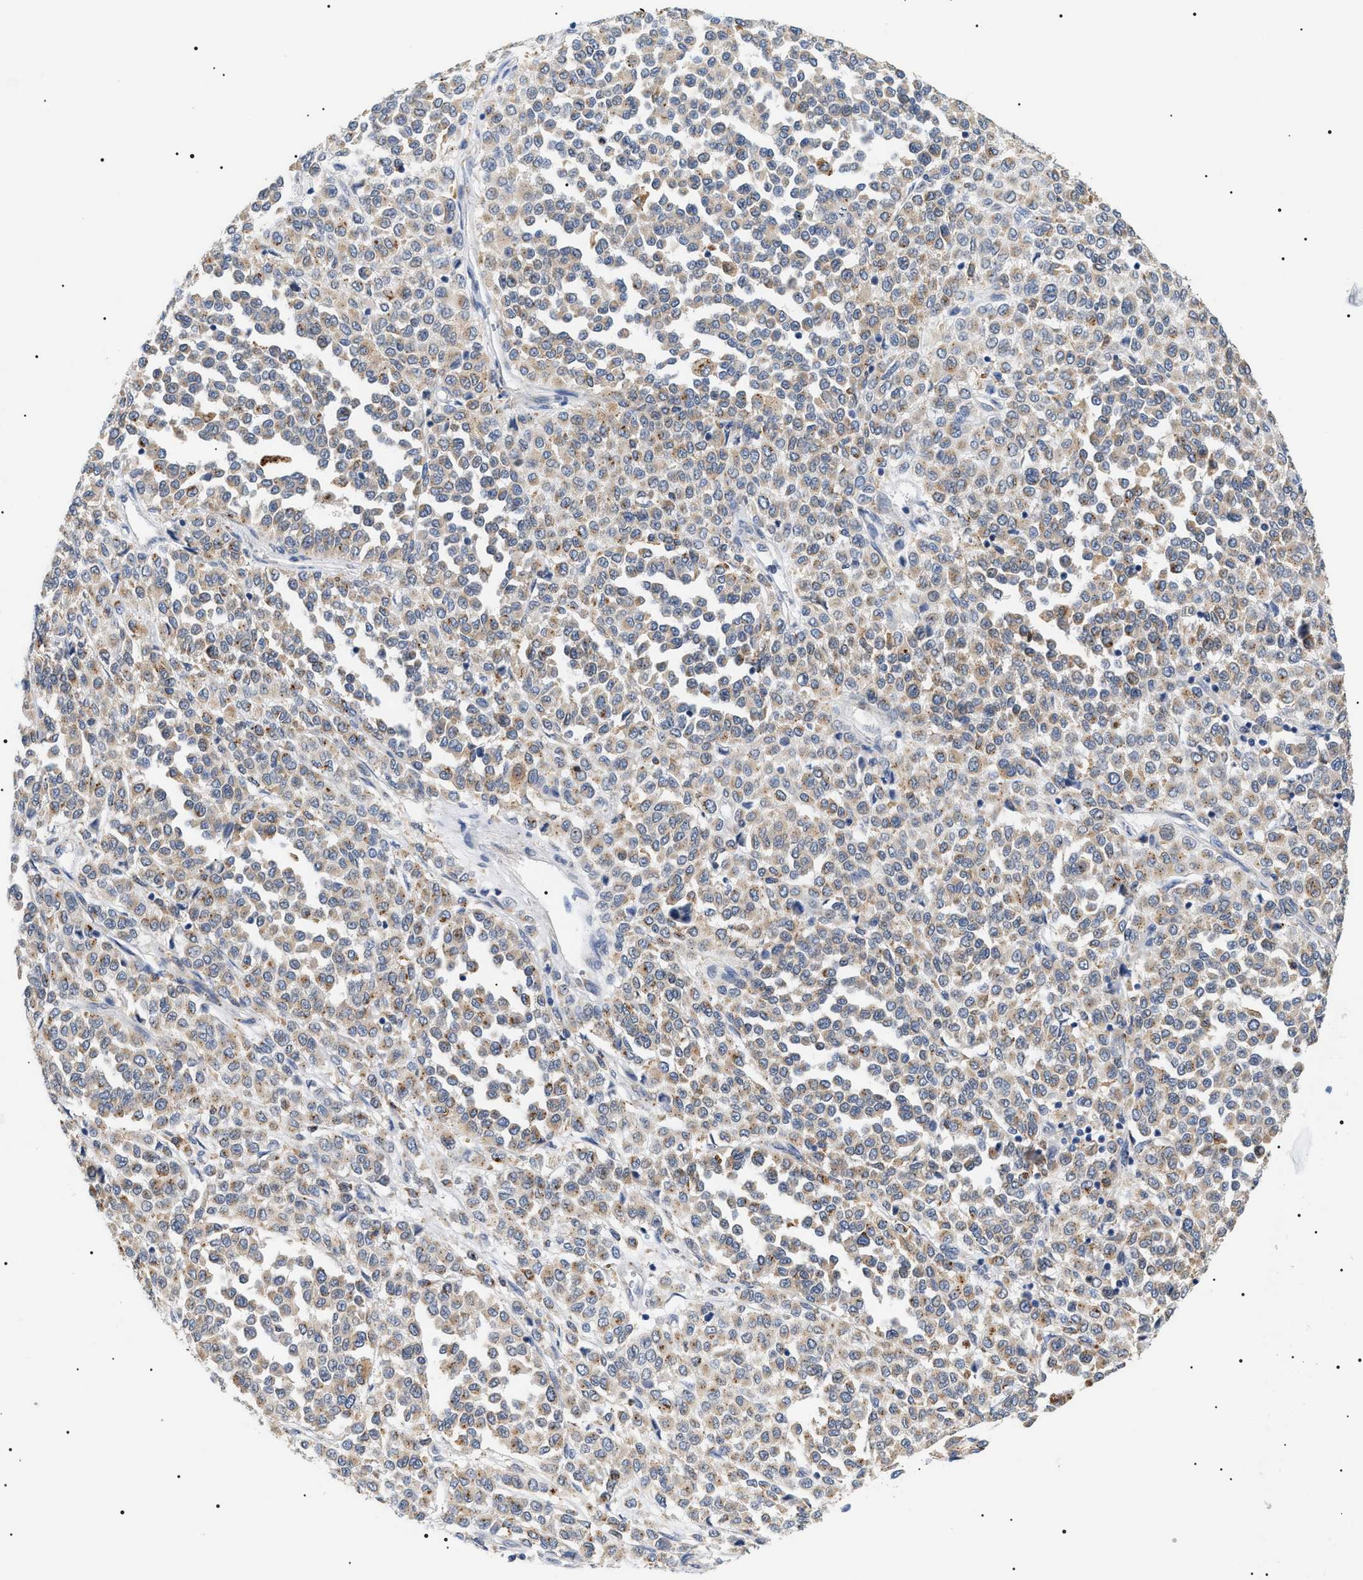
{"staining": {"intensity": "weak", "quantity": ">75%", "location": "cytoplasmic/membranous"}, "tissue": "melanoma", "cell_type": "Tumor cells", "image_type": "cancer", "snomed": [{"axis": "morphology", "description": "Malignant melanoma, Metastatic site"}, {"axis": "topography", "description": "Pancreas"}], "caption": "Immunohistochemical staining of human malignant melanoma (metastatic site) displays weak cytoplasmic/membranous protein positivity in approximately >75% of tumor cells. (DAB (3,3'-diaminobenzidine) IHC, brown staining for protein, blue staining for nuclei).", "gene": "HSD17B11", "patient": {"sex": "female", "age": 30}}